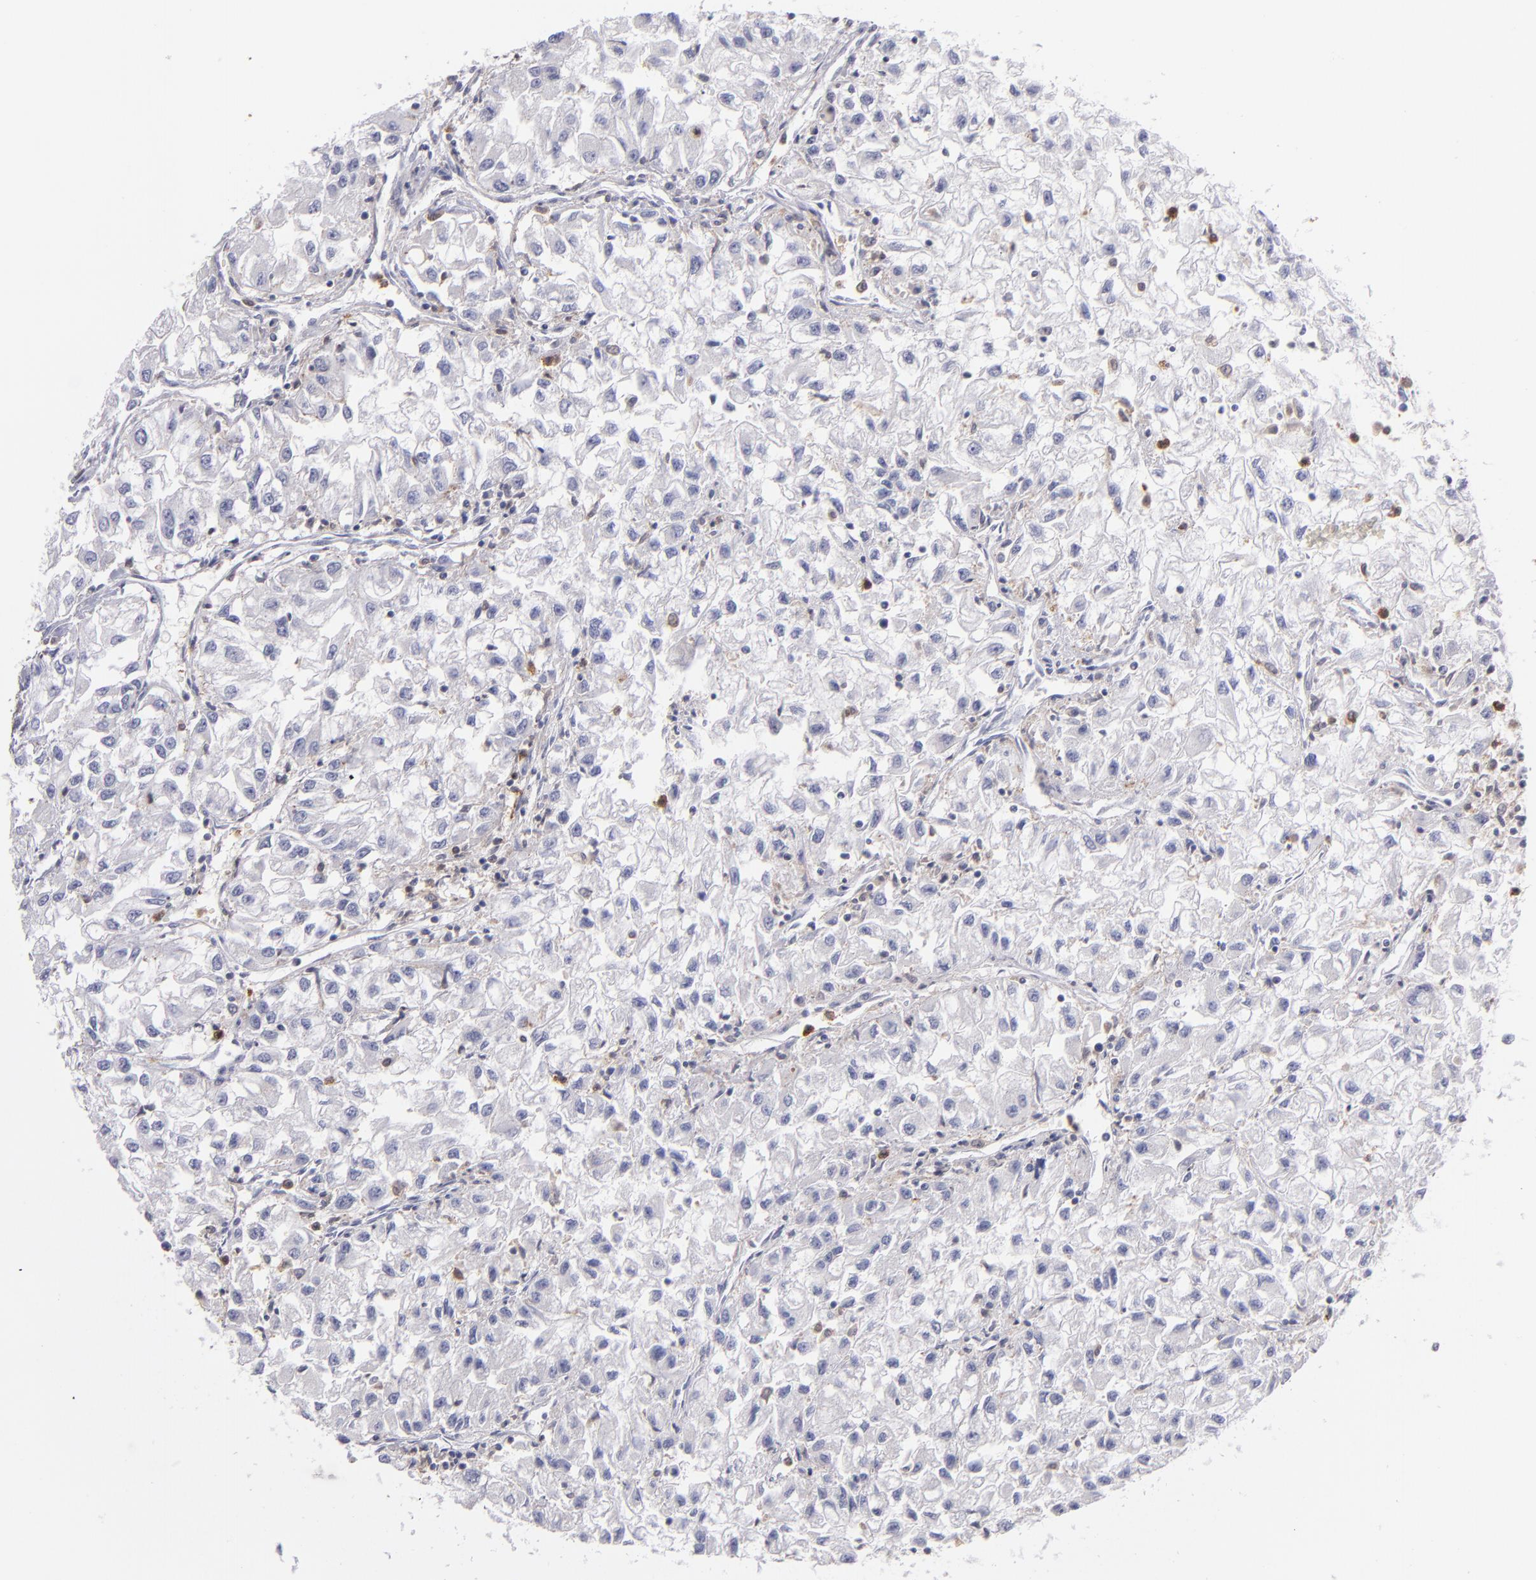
{"staining": {"intensity": "negative", "quantity": "none", "location": "none"}, "tissue": "renal cancer", "cell_type": "Tumor cells", "image_type": "cancer", "snomed": [{"axis": "morphology", "description": "Adenocarcinoma, NOS"}, {"axis": "topography", "description": "Kidney"}], "caption": "Tumor cells show no significant protein expression in renal adenocarcinoma.", "gene": "PRKCD", "patient": {"sex": "male", "age": 59}}